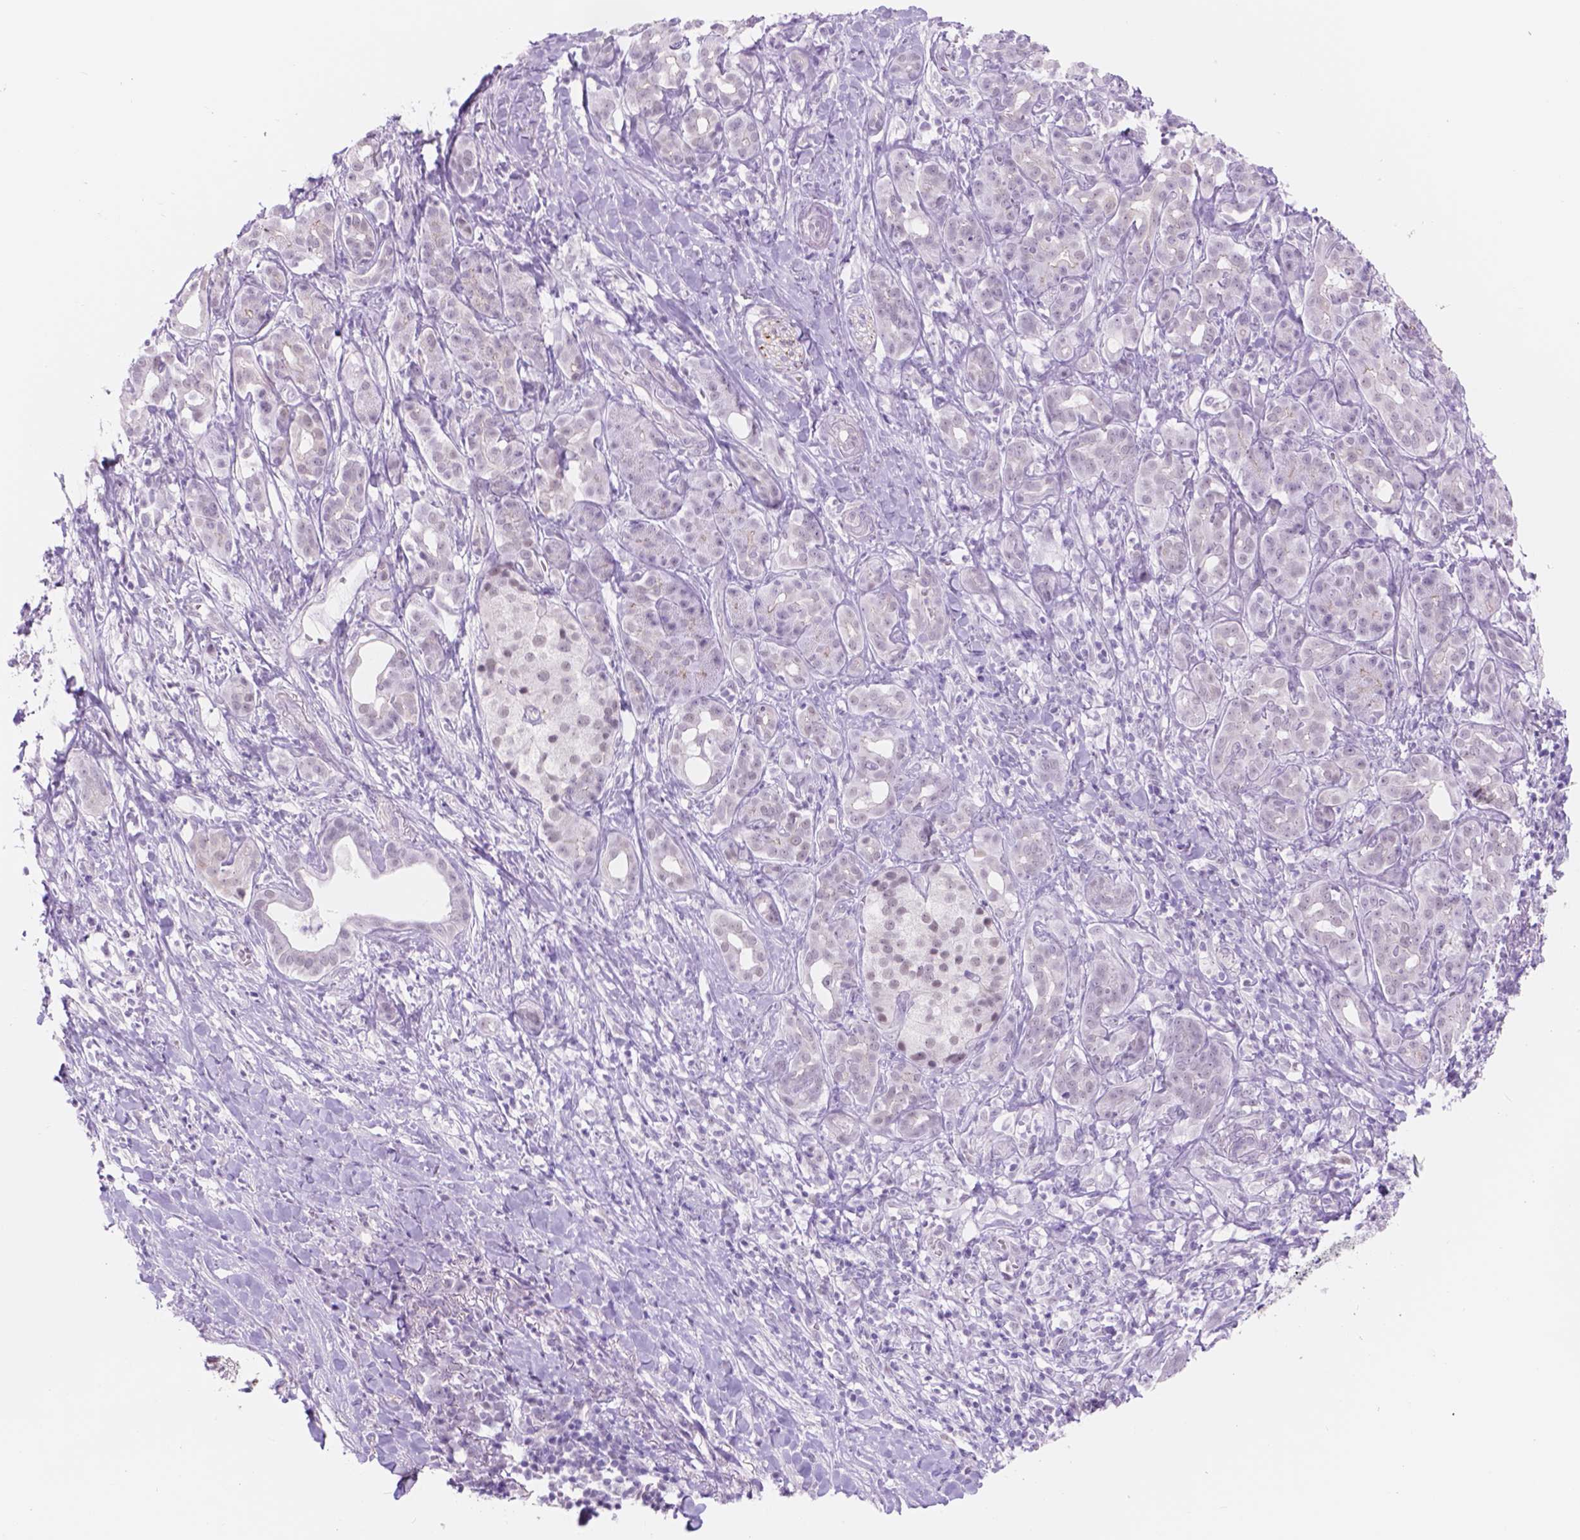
{"staining": {"intensity": "negative", "quantity": "none", "location": "none"}, "tissue": "pancreatic cancer", "cell_type": "Tumor cells", "image_type": "cancer", "snomed": [{"axis": "morphology", "description": "Adenocarcinoma, NOS"}, {"axis": "topography", "description": "Pancreas"}], "caption": "Photomicrograph shows no protein expression in tumor cells of pancreatic adenocarcinoma tissue.", "gene": "DCC", "patient": {"sex": "male", "age": 61}}